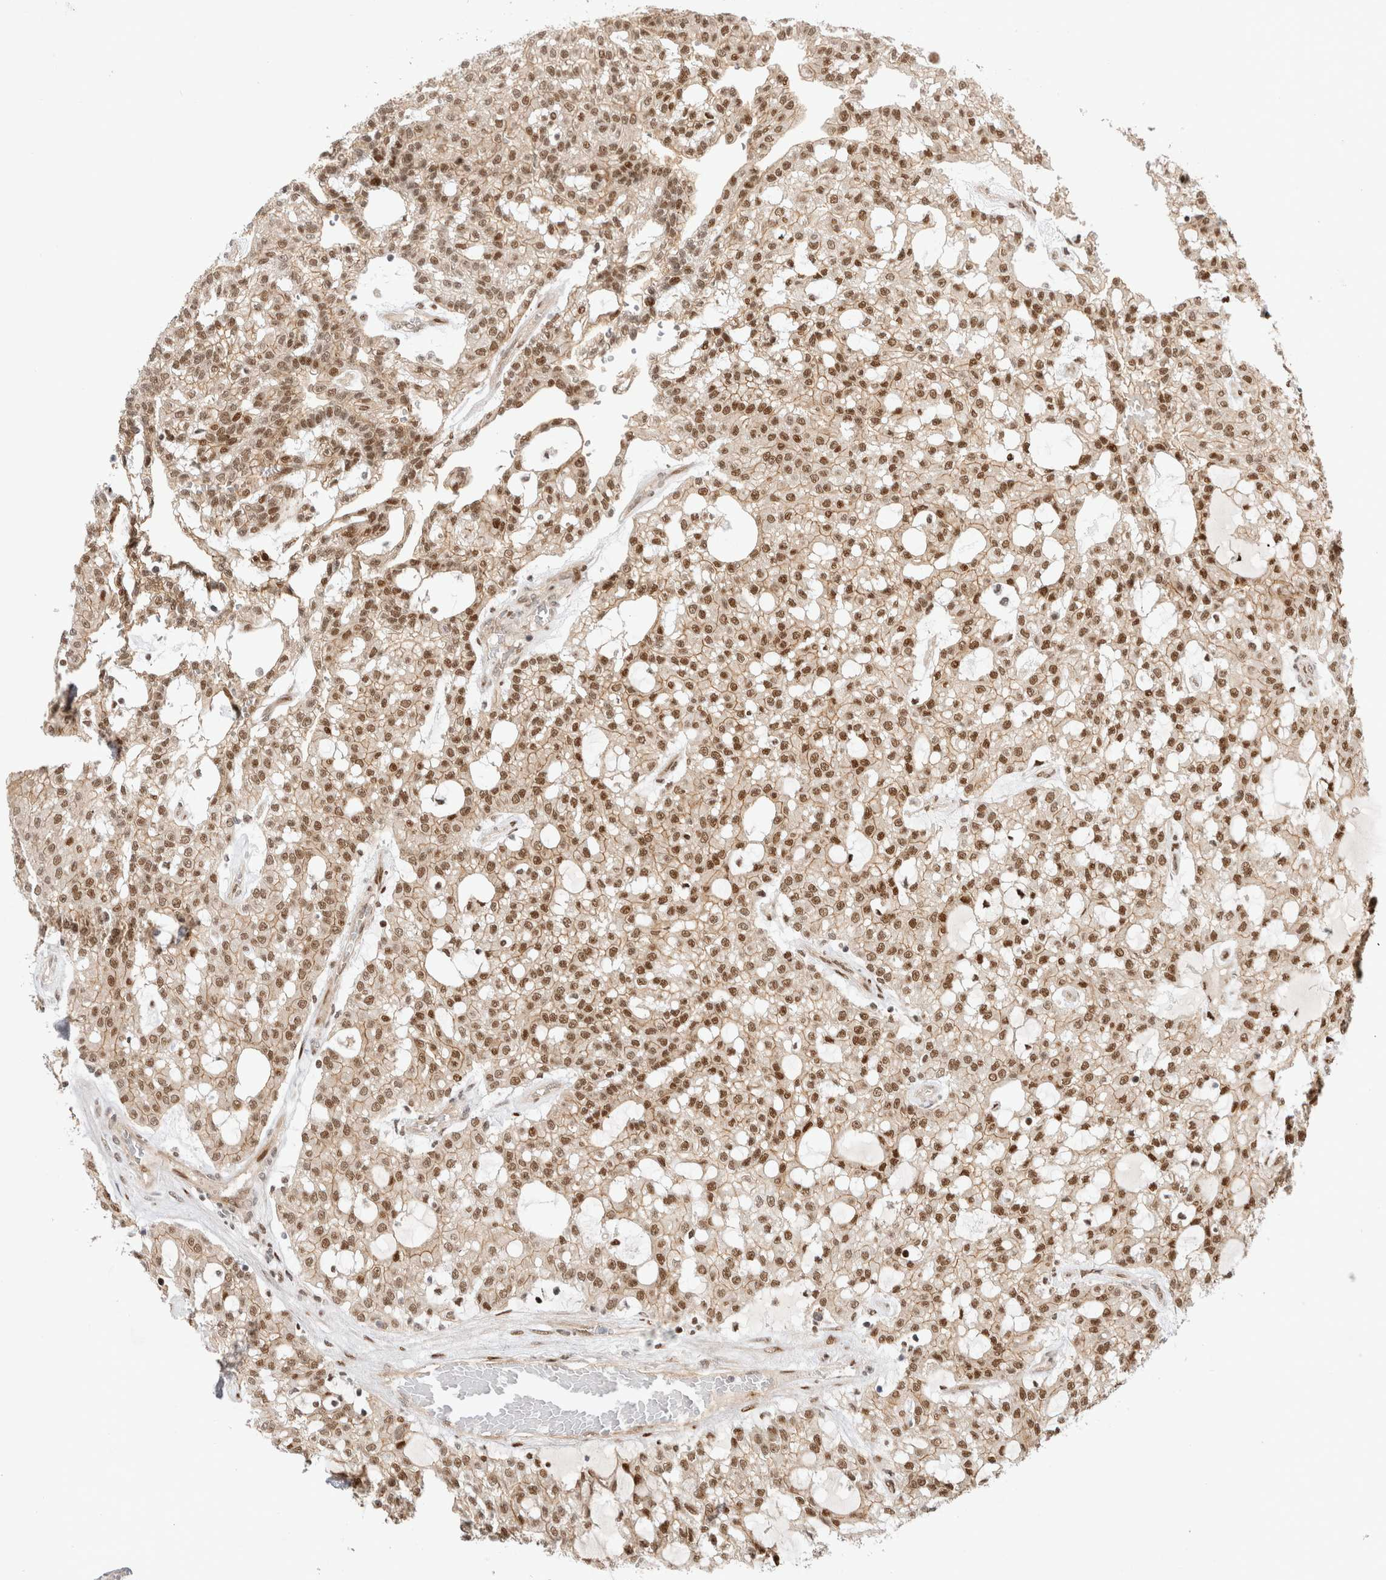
{"staining": {"intensity": "moderate", "quantity": ">75%", "location": "nuclear"}, "tissue": "renal cancer", "cell_type": "Tumor cells", "image_type": "cancer", "snomed": [{"axis": "morphology", "description": "Adenocarcinoma, NOS"}, {"axis": "topography", "description": "Kidney"}], "caption": "Immunohistochemical staining of human adenocarcinoma (renal) displays moderate nuclear protein positivity in about >75% of tumor cells.", "gene": "TCF4", "patient": {"sex": "male", "age": 63}}